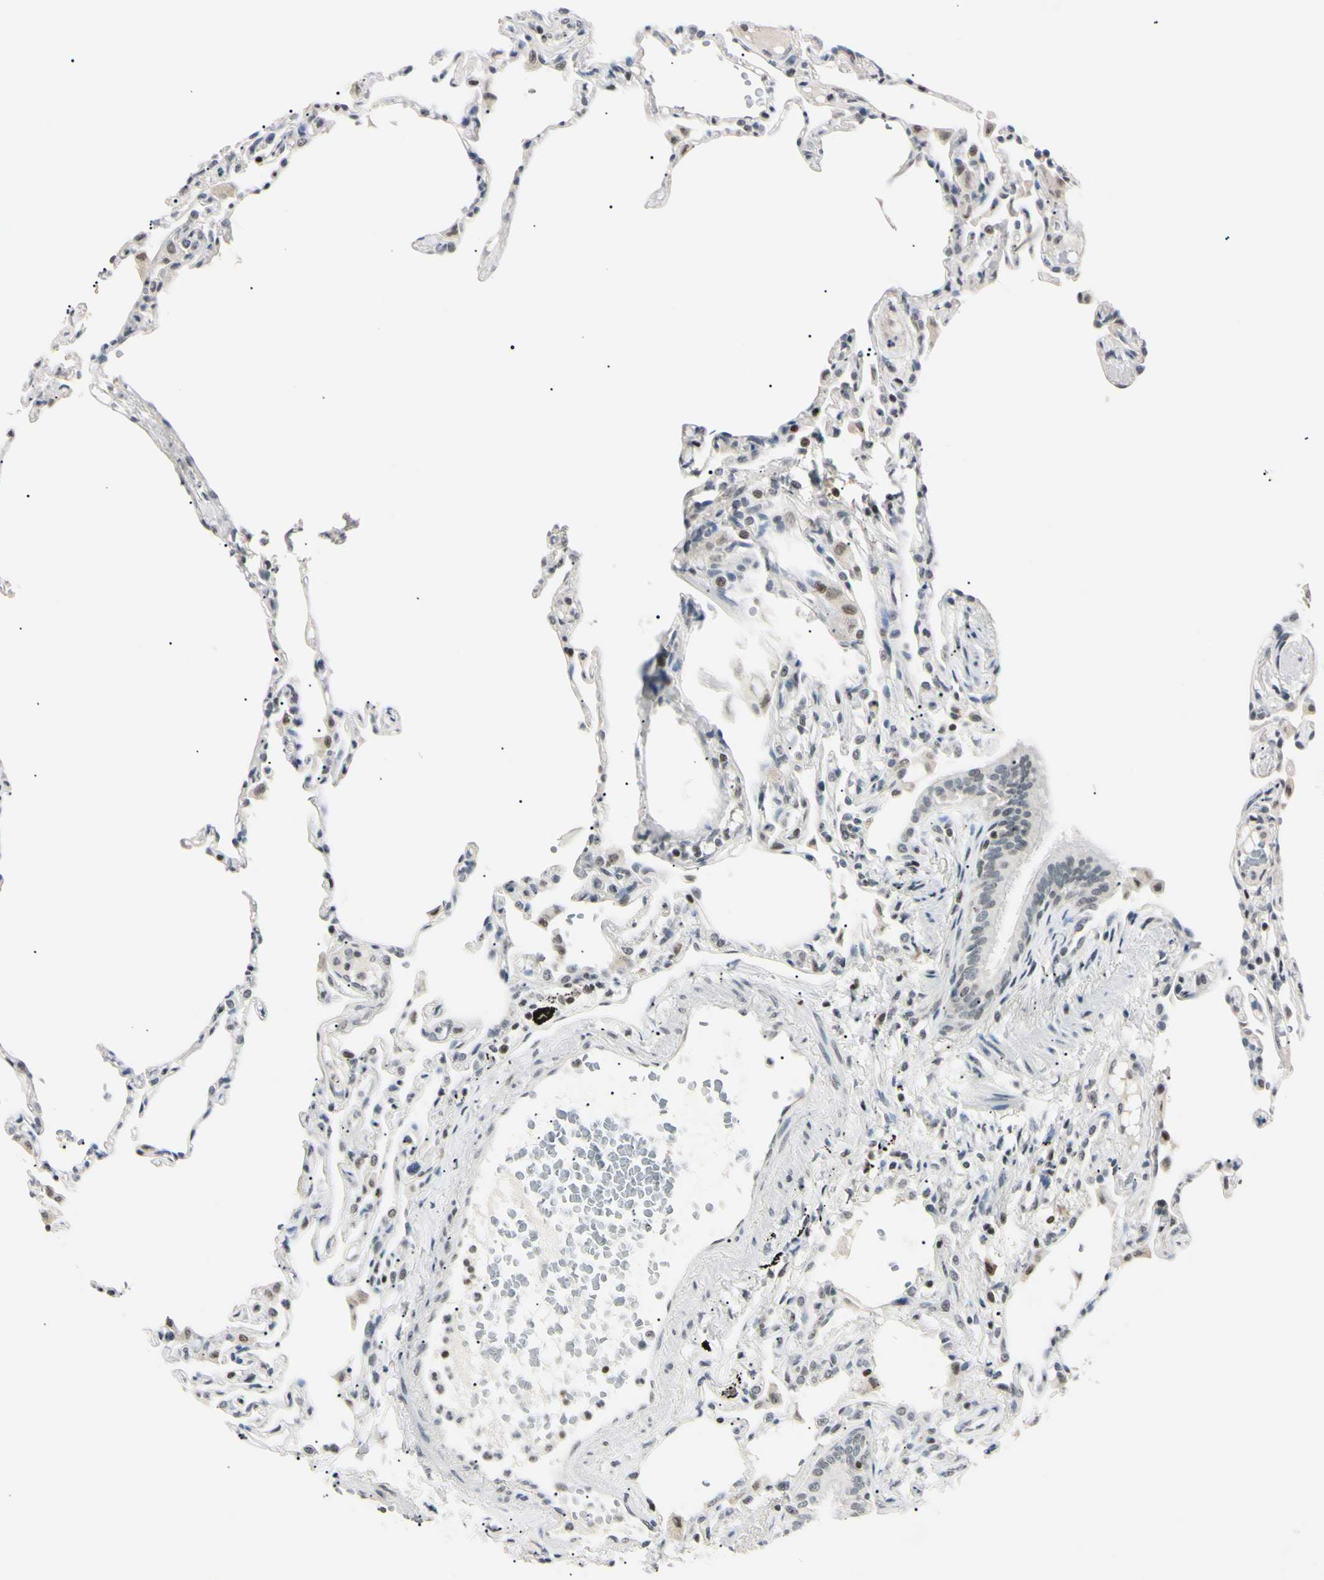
{"staining": {"intensity": "moderate", "quantity": "<25%", "location": "nuclear"}, "tissue": "lung", "cell_type": "Alveolar cells", "image_type": "normal", "snomed": [{"axis": "morphology", "description": "Normal tissue, NOS"}, {"axis": "topography", "description": "Lung"}], "caption": "Protein staining of unremarkable lung exhibits moderate nuclear expression in about <25% of alveolar cells.", "gene": "C1orf174", "patient": {"sex": "female", "age": 49}}